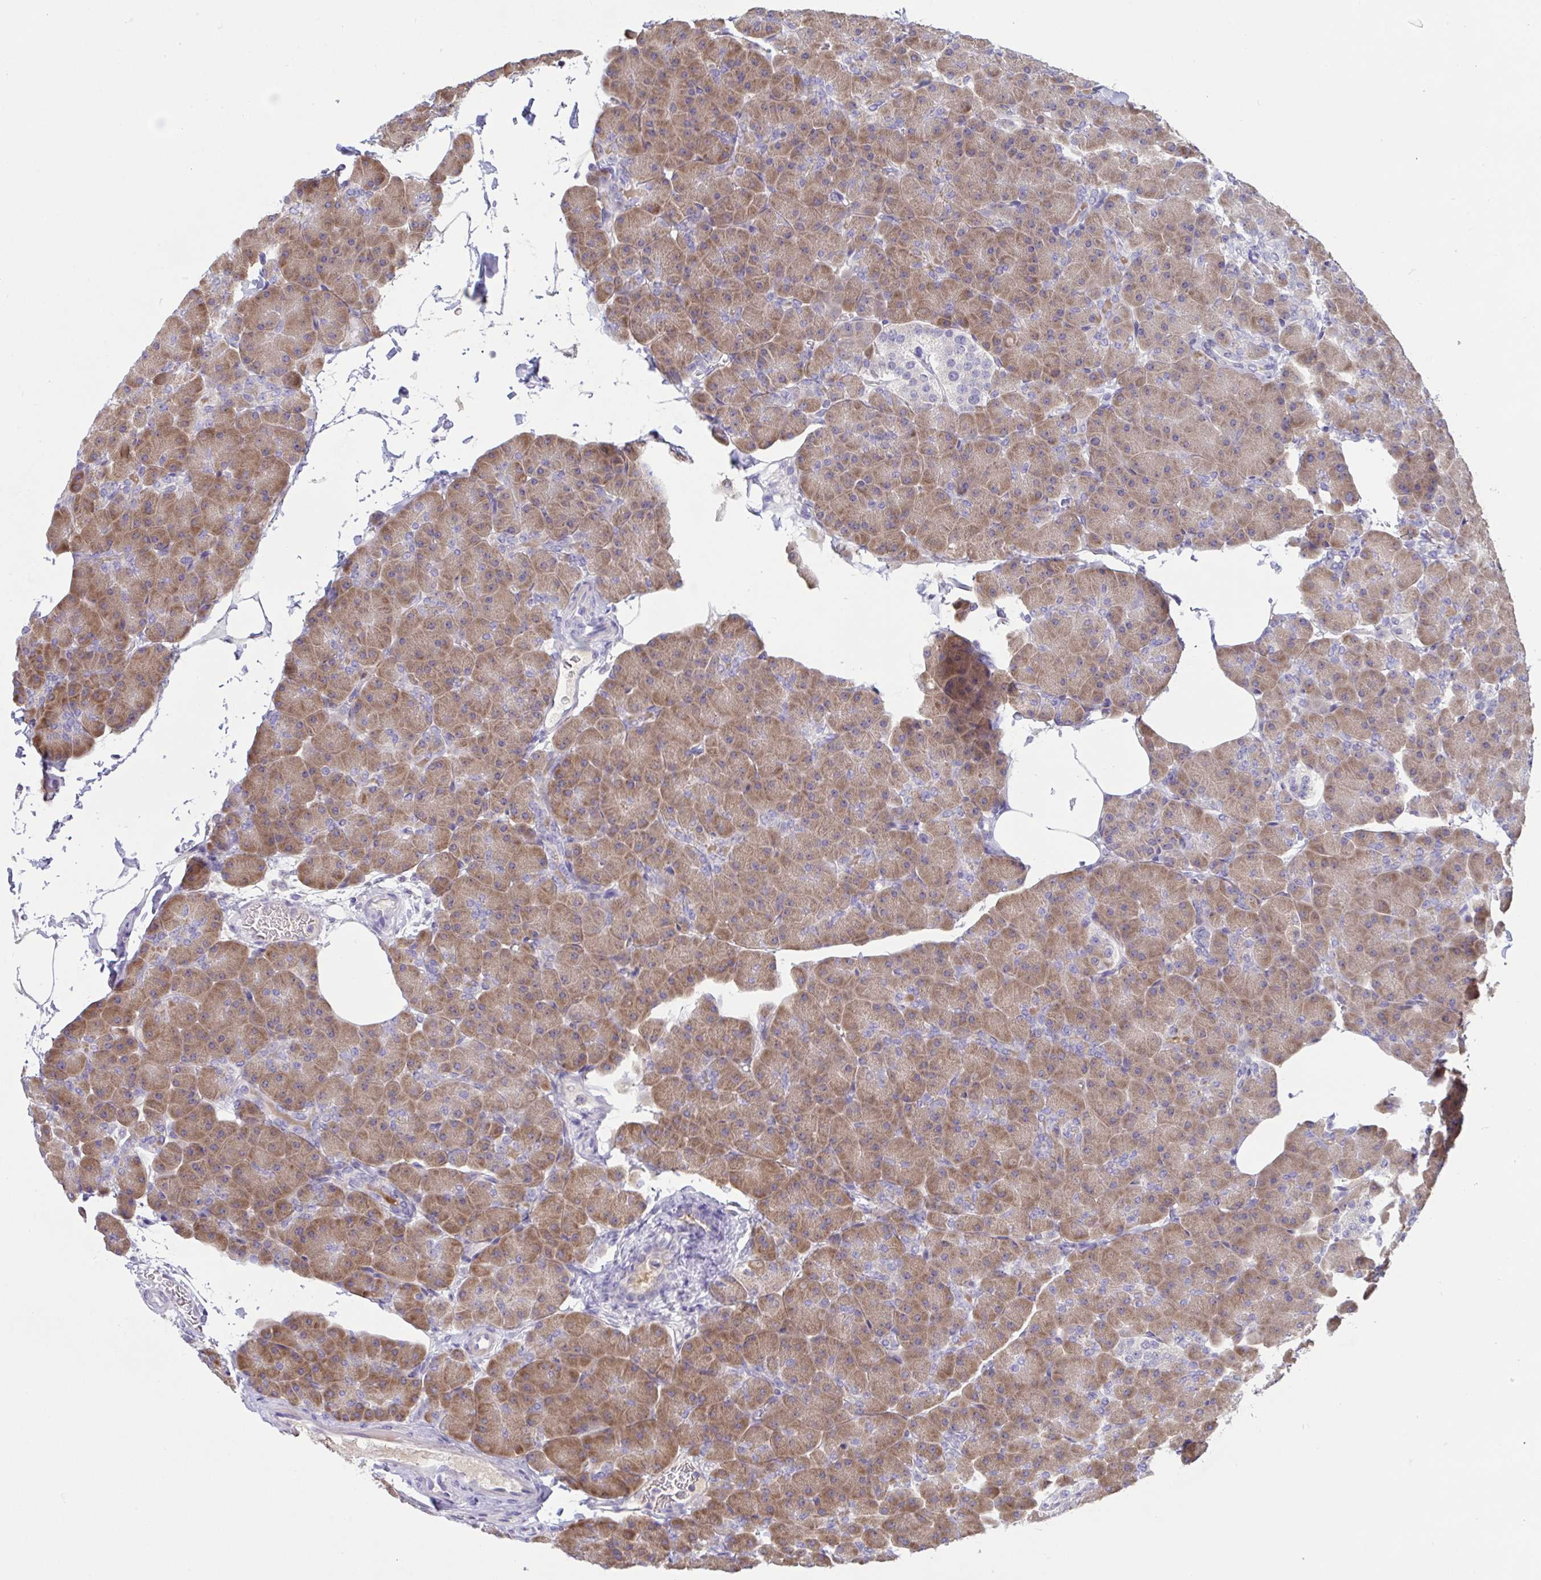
{"staining": {"intensity": "moderate", "quantity": ">75%", "location": "cytoplasmic/membranous"}, "tissue": "pancreas", "cell_type": "Exocrine glandular cells", "image_type": "normal", "snomed": [{"axis": "morphology", "description": "Normal tissue, NOS"}, {"axis": "topography", "description": "Pancreas"}], "caption": "Brown immunohistochemical staining in benign pancreas displays moderate cytoplasmic/membranous positivity in approximately >75% of exocrine glandular cells. The staining was performed using DAB to visualize the protein expression in brown, while the nuclei were stained in blue with hematoxylin (Magnification: 20x).", "gene": "TMEM41A", "patient": {"sex": "male", "age": 35}}